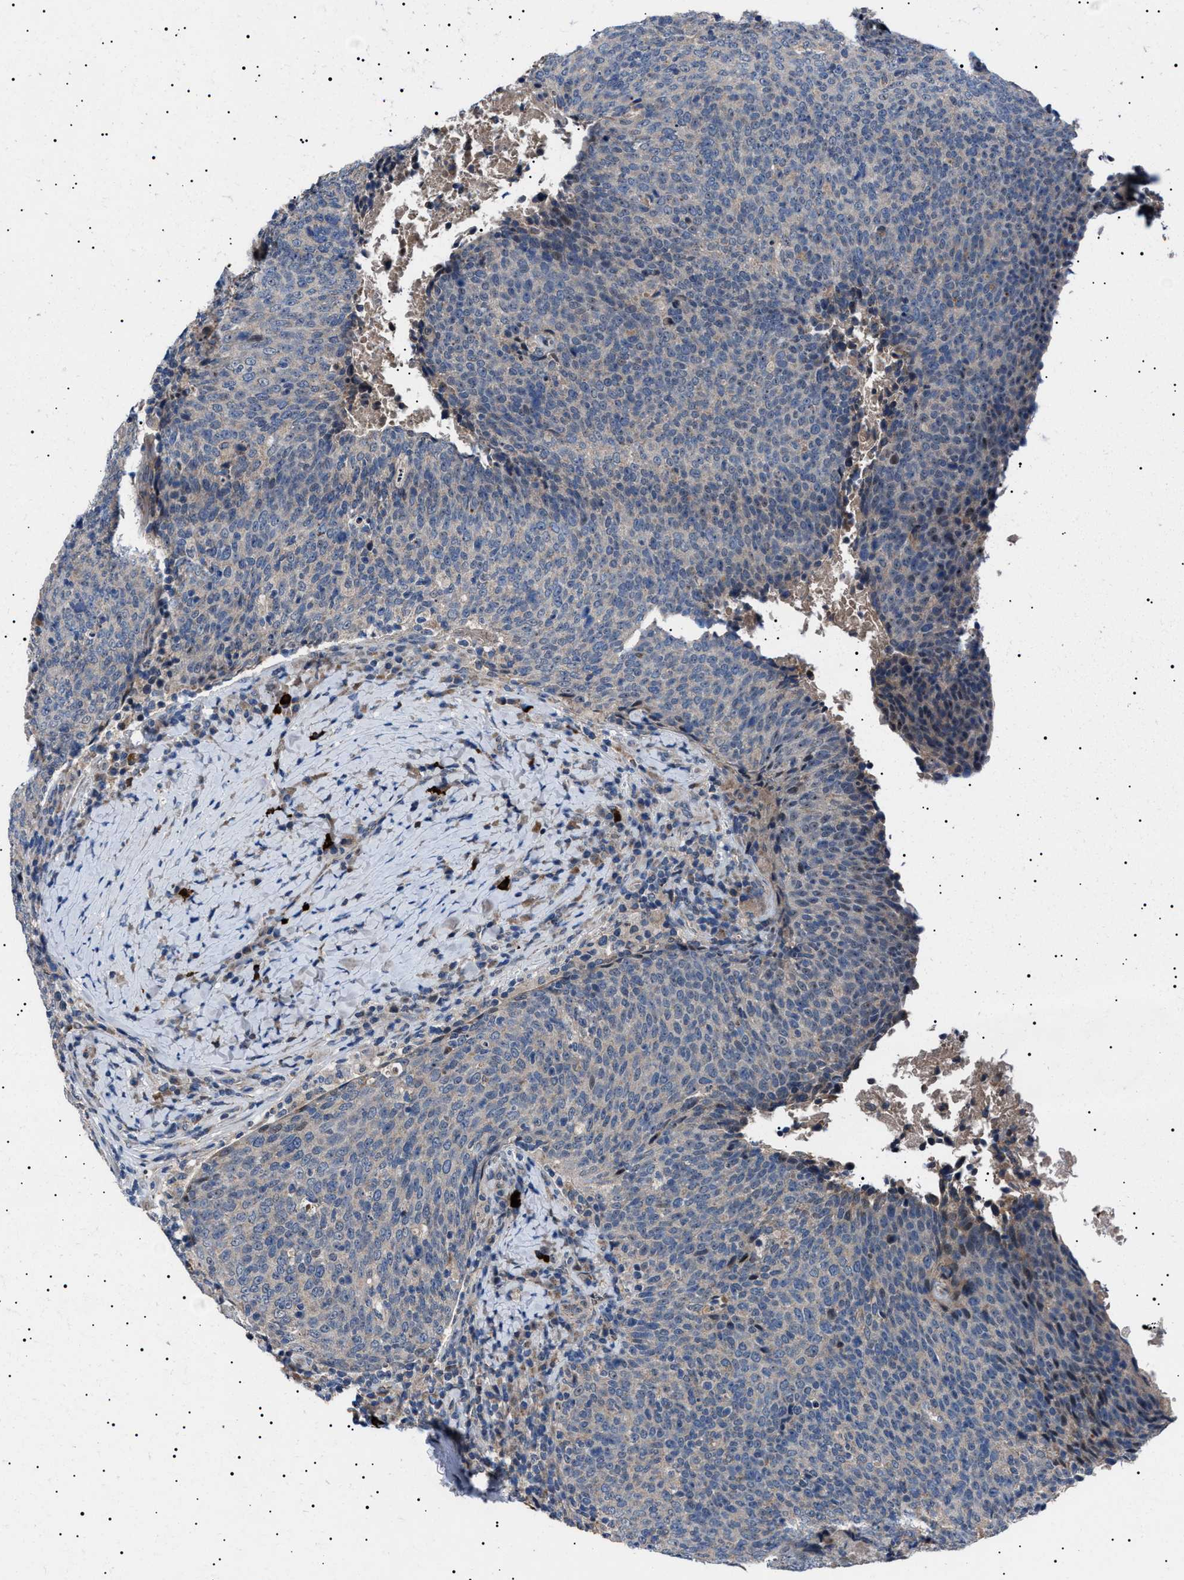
{"staining": {"intensity": "weak", "quantity": "<25%", "location": "cytoplasmic/membranous"}, "tissue": "head and neck cancer", "cell_type": "Tumor cells", "image_type": "cancer", "snomed": [{"axis": "morphology", "description": "Squamous cell carcinoma, NOS"}, {"axis": "morphology", "description": "Squamous cell carcinoma, metastatic, NOS"}, {"axis": "topography", "description": "Lymph node"}, {"axis": "topography", "description": "Head-Neck"}], "caption": "There is no significant staining in tumor cells of metastatic squamous cell carcinoma (head and neck). (Immunohistochemistry (ihc), brightfield microscopy, high magnification).", "gene": "PTRH1", "patient": {"sex": "male", "age": 62}}